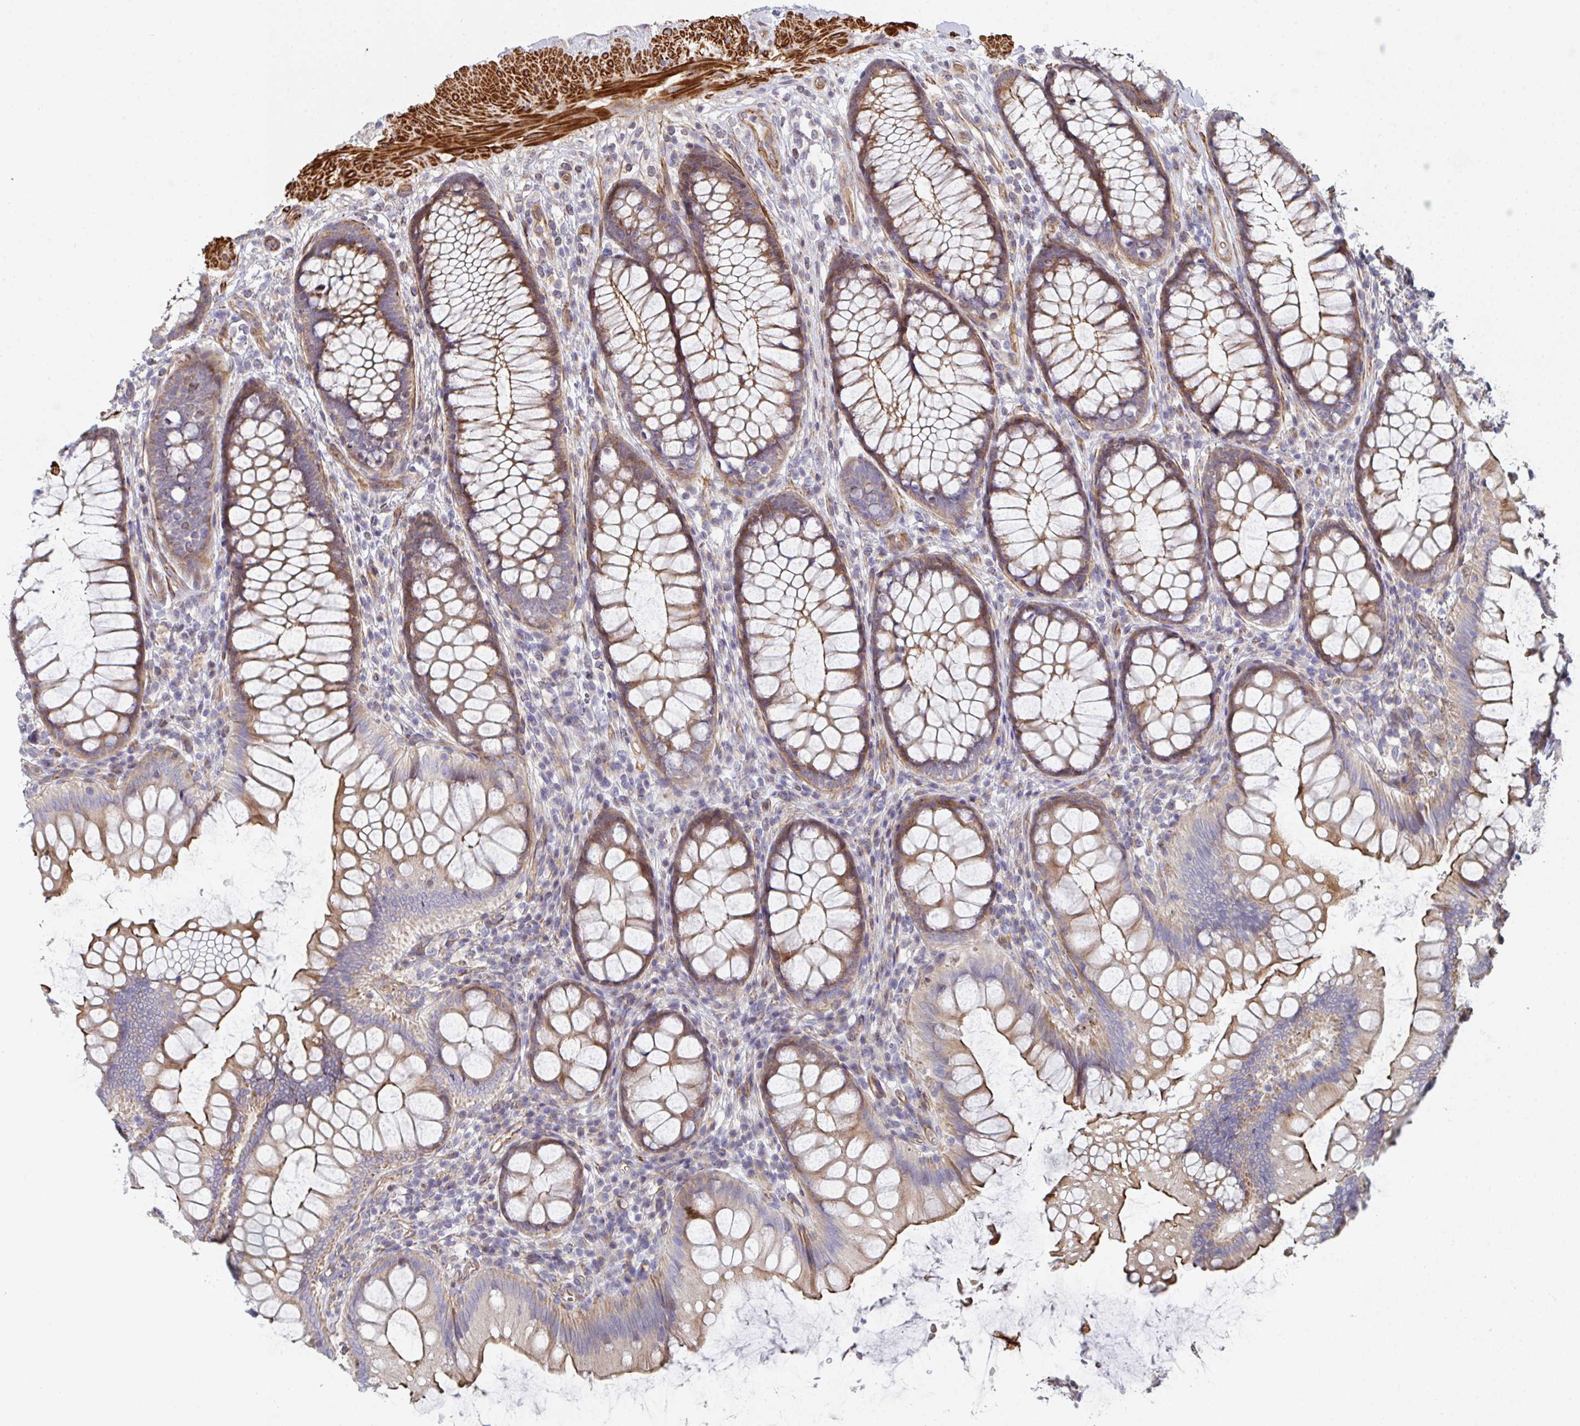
{"staining": {"intensity": "moderate", "quantity": ">75%", "location": "cytoplasmic/membranous"}, "tissue": "colon", "cell_type": "Endothelial cells", "image_type": "normal", "snomed": [{"axis": "morphology", "description": "Normal tissue, NOS"}, {"axis": "morphology", "description": "Adenoma, NOS"}, {"axis": "topography", "description": "Soft tissue"}, {"axis": "topography", "description": "Colon"}], "caption": "Brown immunohistochemical staining in normal human colon demonstrates moderate cytoplasmic/membranous positivity in approximately >75% of endothelial cells.", "gene": "FZD2", "patient": {"sex": "male", "age": 47}}